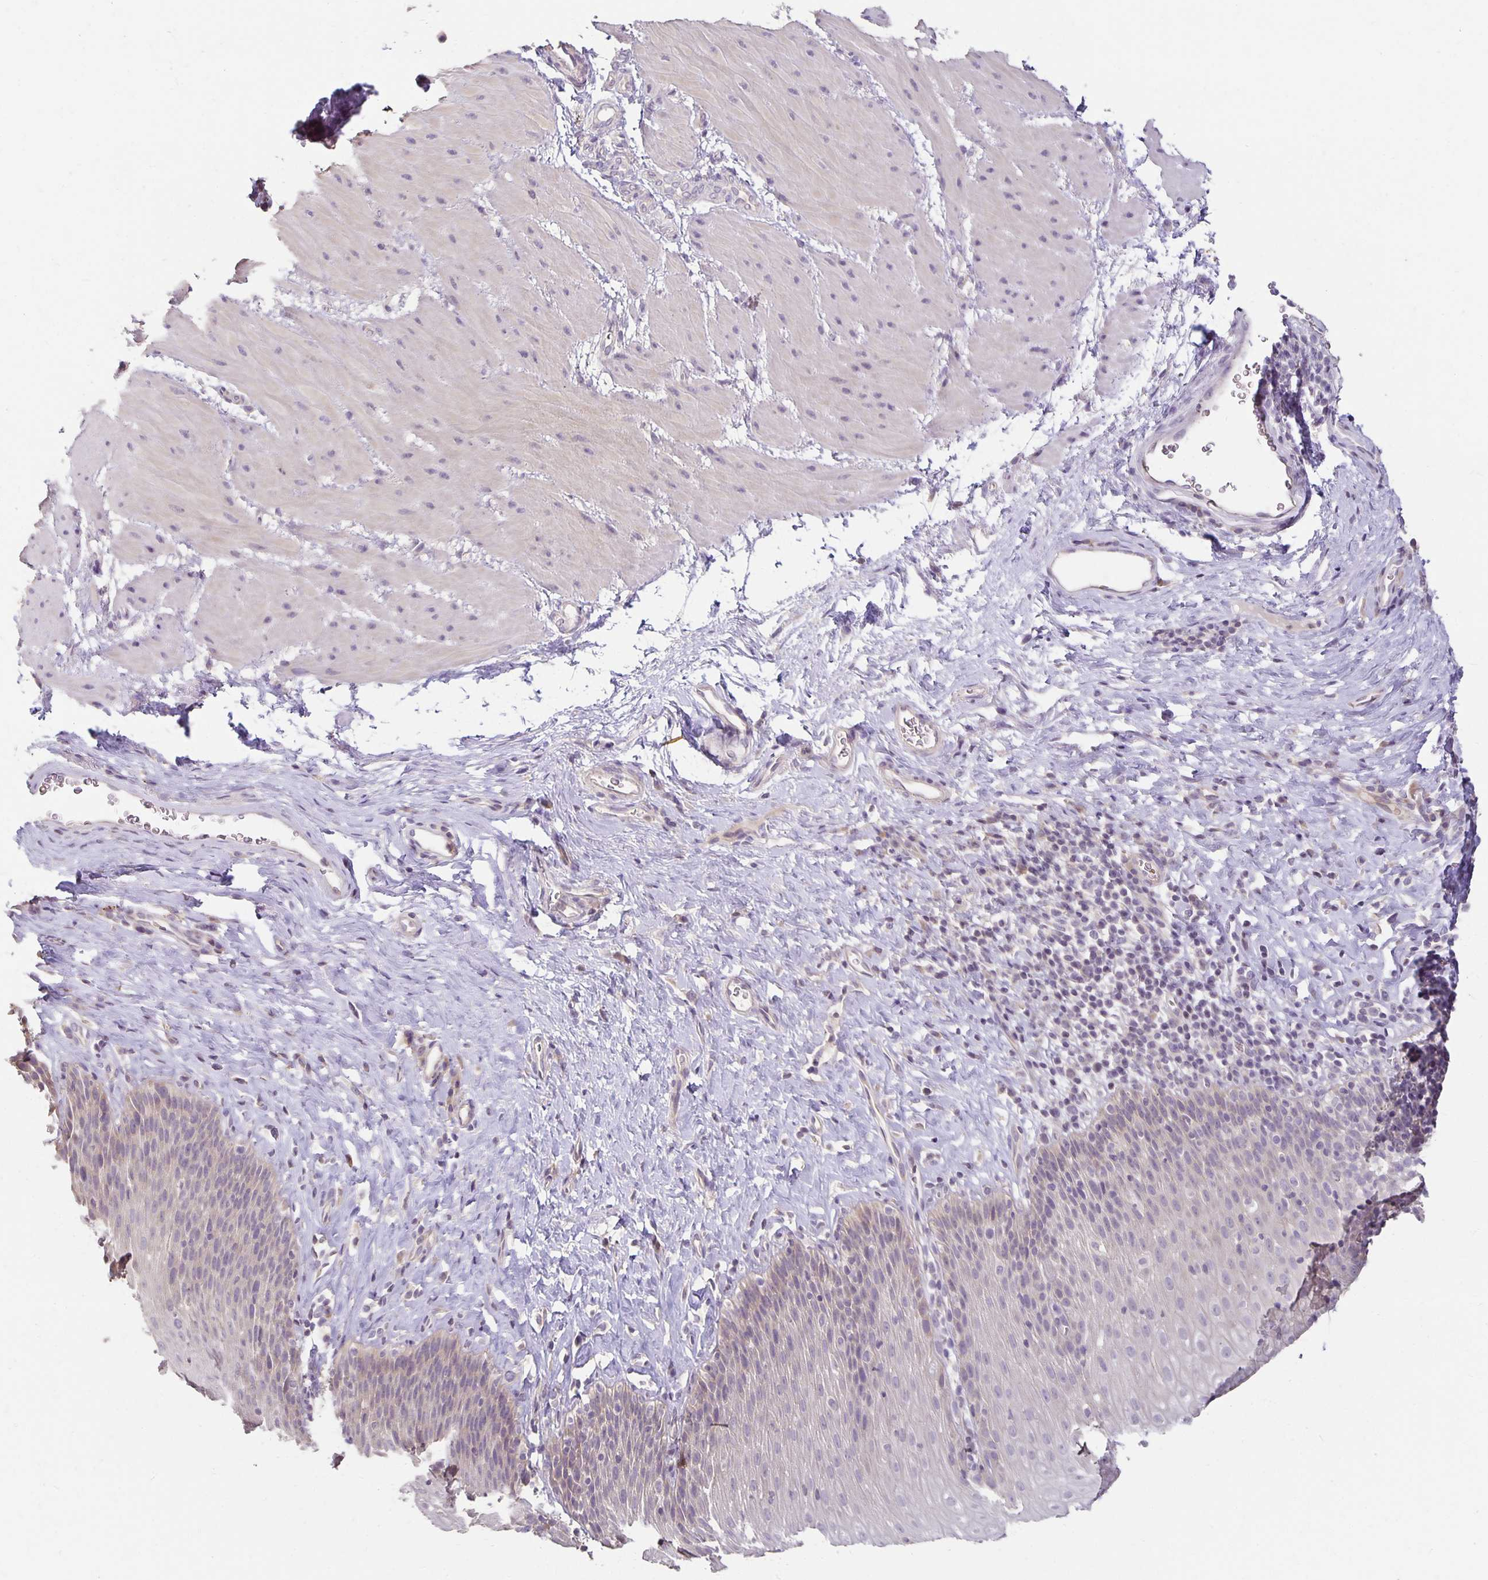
{"staining": {"intensity": "weak", "quantity": "<25%", "location": "cytoplasmic/membranous"}, "tissue": "esophagus", "cell_type": "Squamous epithelial cells", "image_type": "normal", "snomed": [{"axis": "morphology", "description": "Normal tissue, NOS"}, {"axis": "topography", "description": "Esophagus"}], "caption": "The histopathology image reveals no staining of squamous epithelial cells in normal esophagus. The staining is performed using DAB (3,3'-diaminobenzidine) brown chromogen with nuclei counter-stained in using hematoxylin.", "gene": "CST6", "patient": {"sex": "female", "age": 61}}